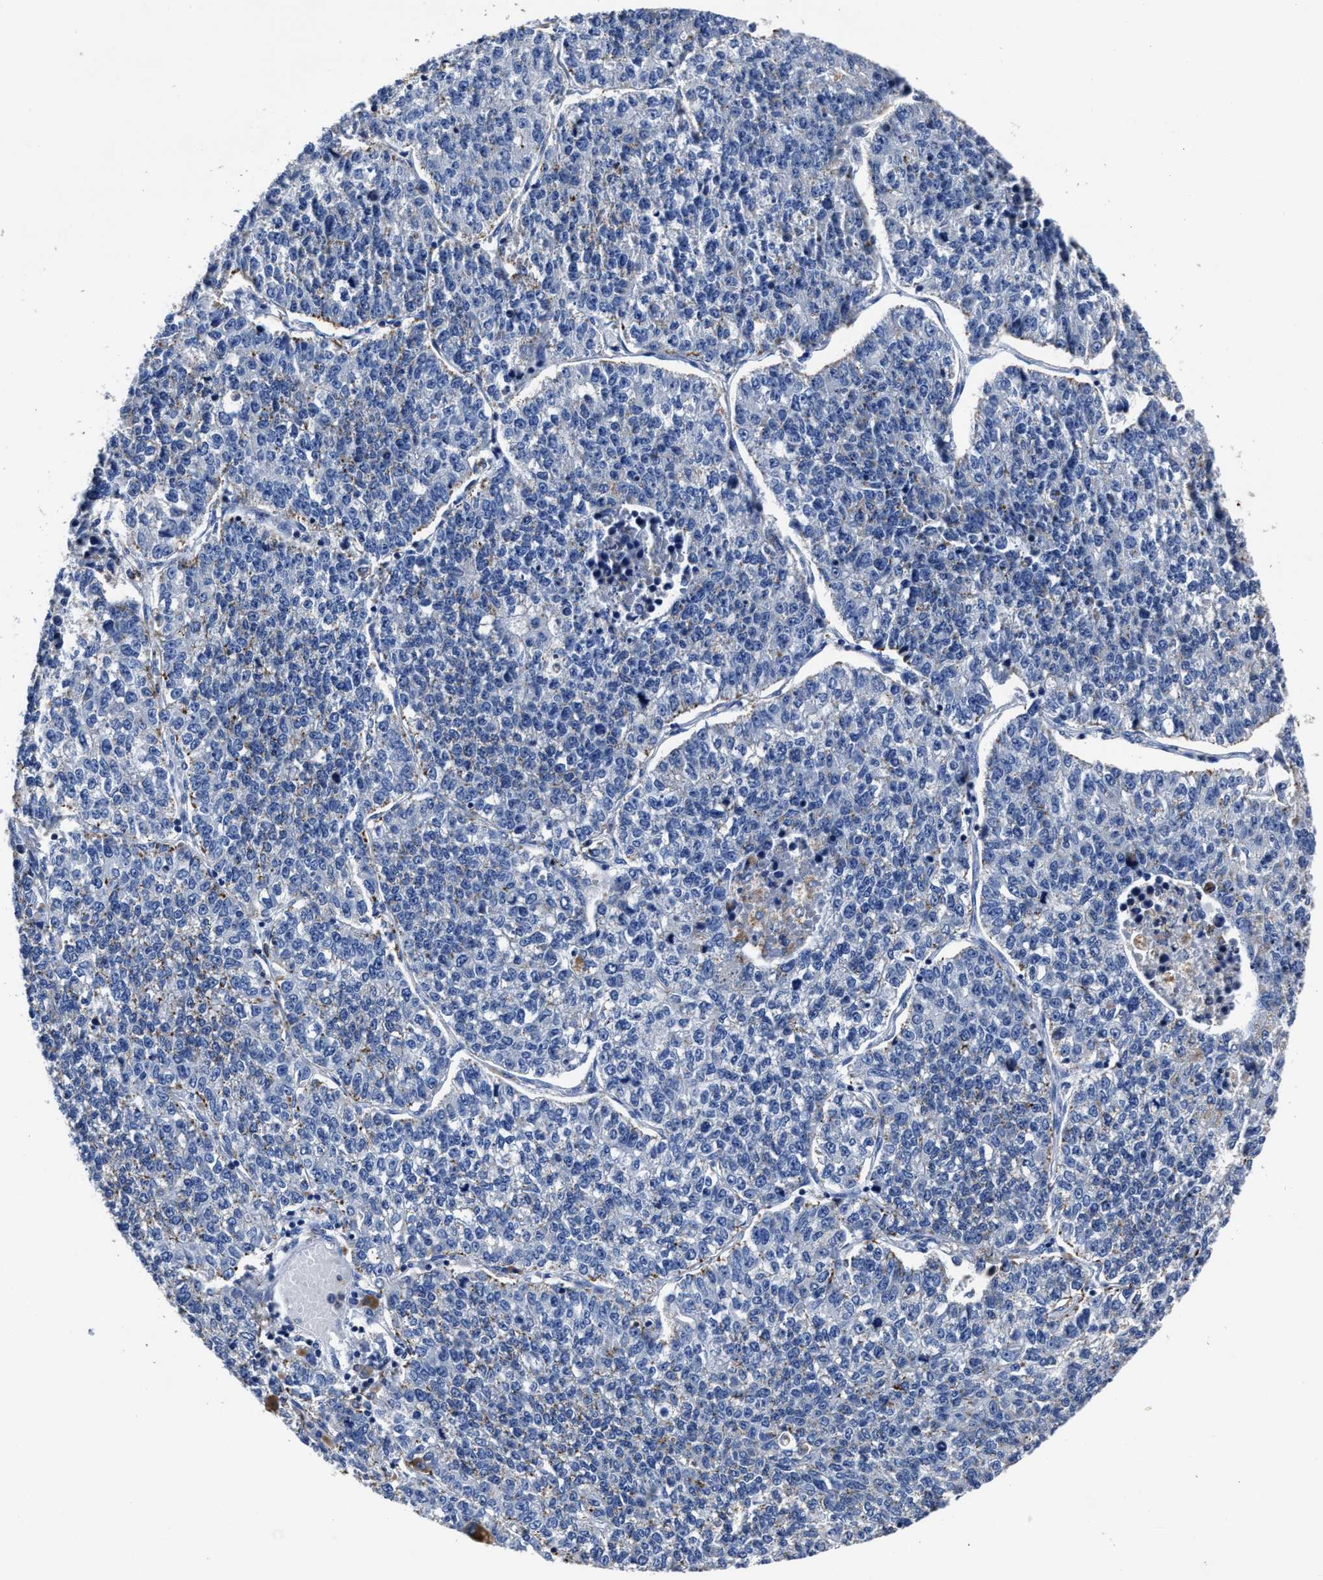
{"staining": {"intensity": "negative", "quantity": "none", "location": "none"}, "tissue": "lung cancer", "cell_type": "Tumor cells", "image_type": "cancer", "snomed": [{"axis": "morphology", "description": "Adenocarcinoma, NOS"}, {"axis": "topography", "description": "Lung"}], "caption": "This is an immunohistochemistry (IHC) photomicrograph of lung adenocarcinoma. There is no expression in tumor cells.", "gene": "LAMTOR4", "patient": {"sex": "male", "age": 49}}